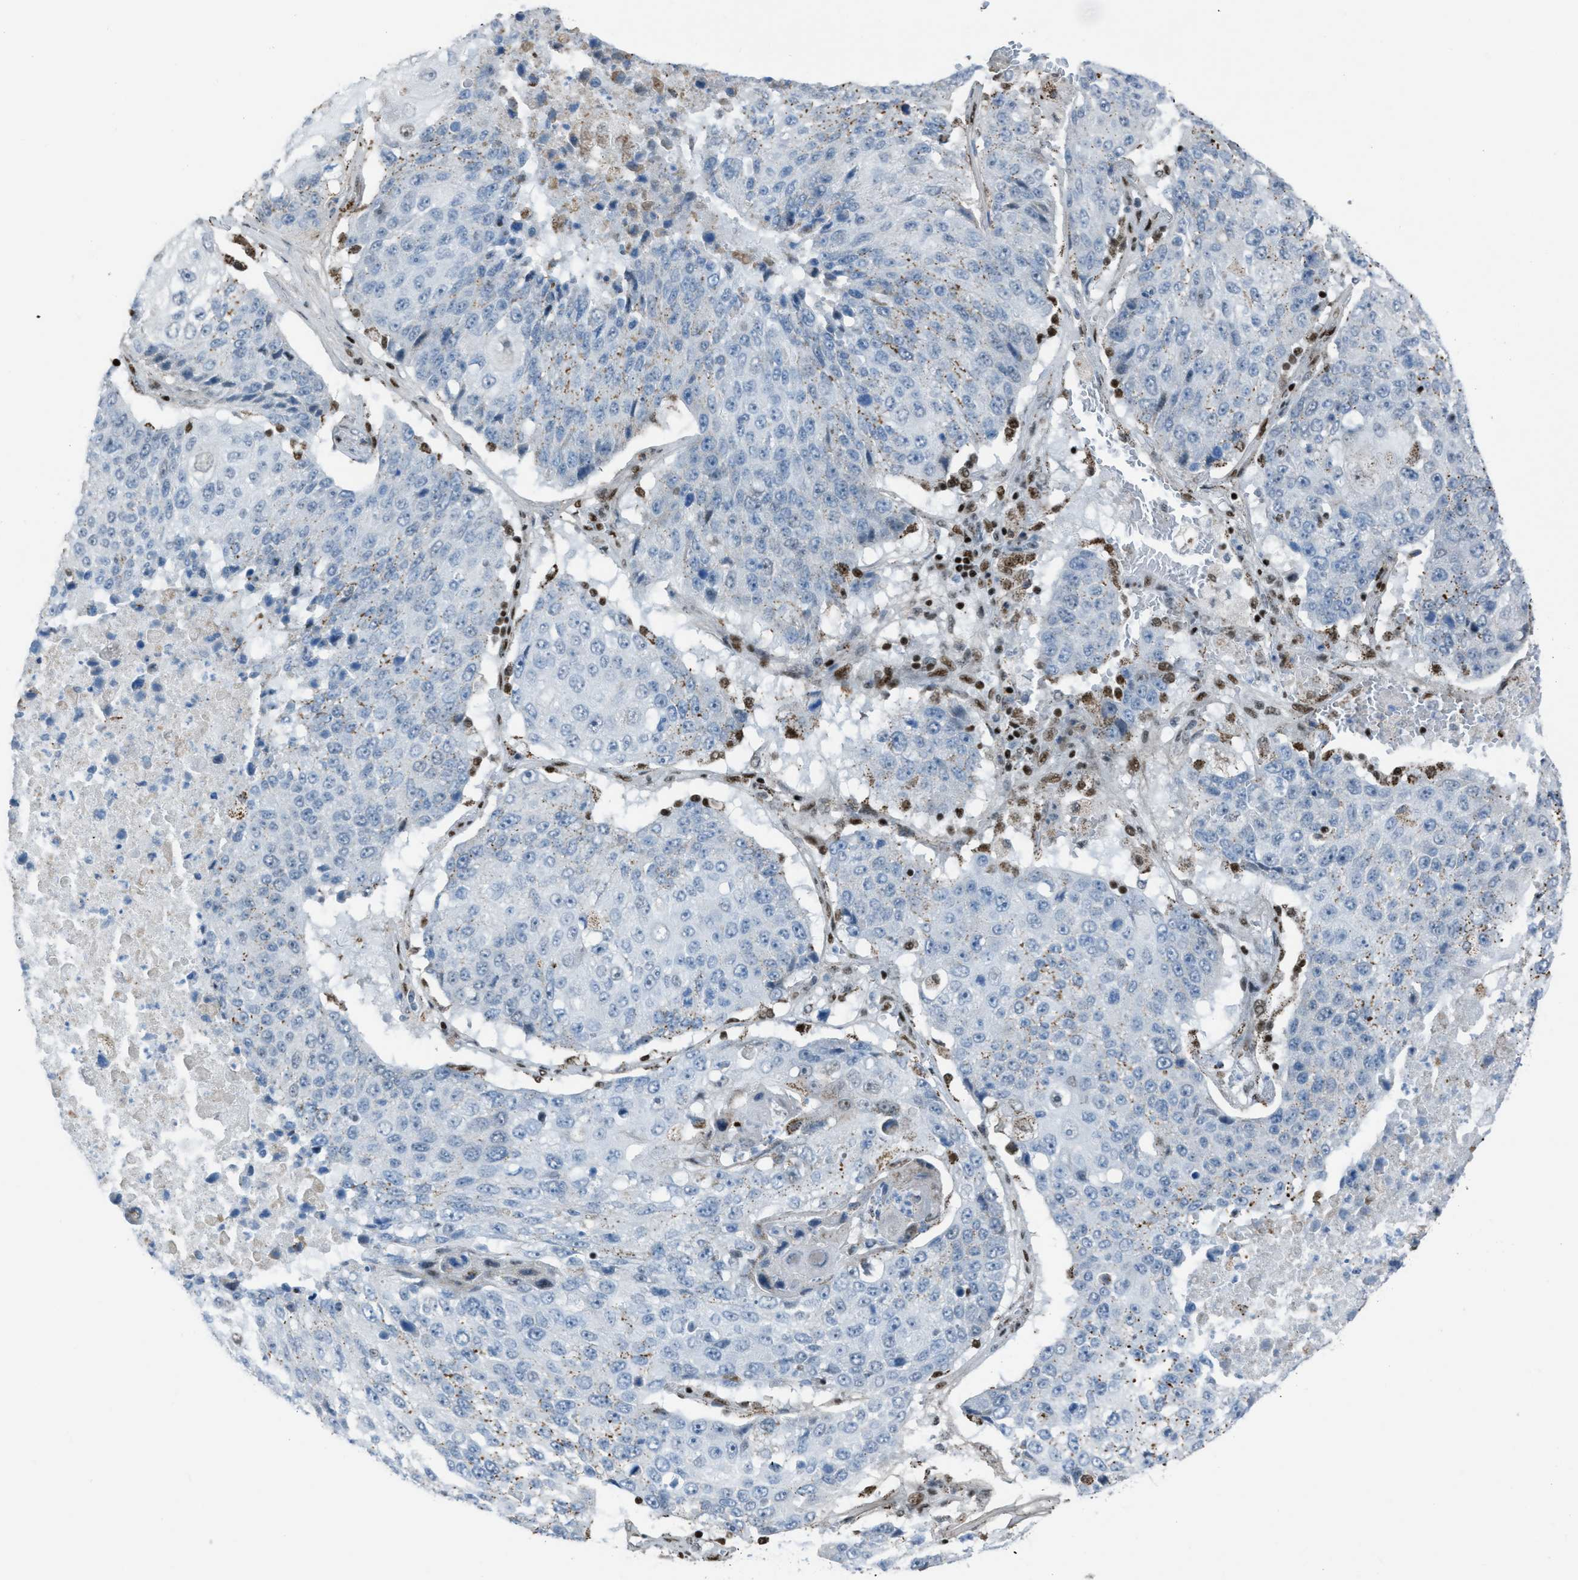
{"staining": {"intensity": "moderate", "quantity": "<25%", "location": "cytoplasmic/membranous"}, "tissue": "lung cancer", "cell_type": "Tumor cells", "image_type": "cancer", "snomed": [{"axis": "morphology", "description": "Squamous cell carcinoma, NOS"}, {"axis": "topography", "description": "Lung"}], "caption": "Protein staining of squamous cell carcinoma (lung) tissue exhibits moderate cytoplasmic/membranous expression in approximately <25% of tumor cells.", "gene": "SLFN5", "patient": {"sex": "male", "age": 61}}